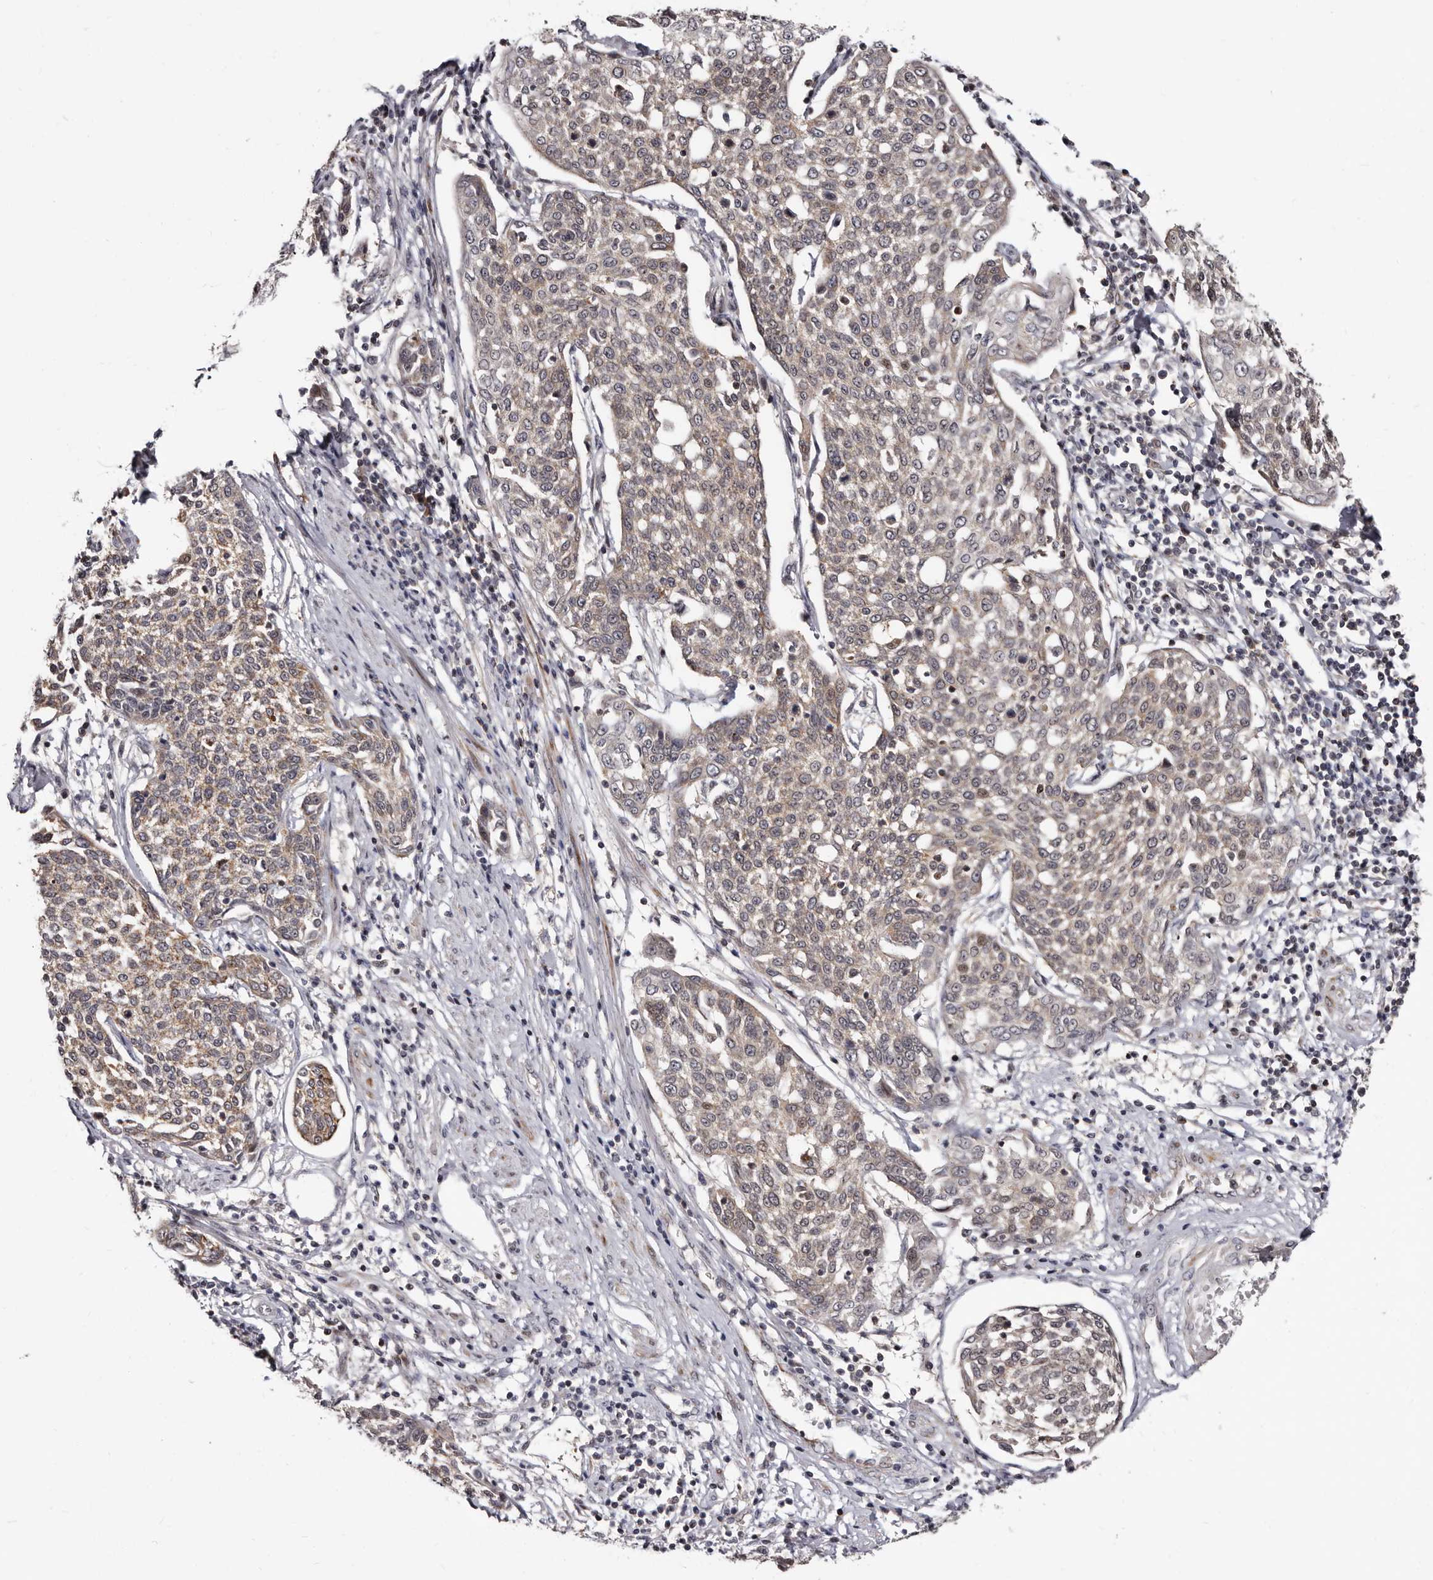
{"staining": {"intensity": "moderate", "quantity": ">75%", "location": "cytoplasmic/membranous"}, "tissue": "cervical cancer", "cell_type": "Tumor cells", "image_type": "cancer", "snomed": [{"axis": "morphology", "description": "Squamous cell carcinoma, NOS"}, {"axis": "topography", "description": "Cervix"}], "caption": "Immunohistochemistry (IHC) (DAB) staining of cervical cancer shows moderate cytoplasmic/membranous protein staining in about >75% of tumor cells.", "gene": "PHF20L1", "patient": {"sex": "female", "age": 34}}